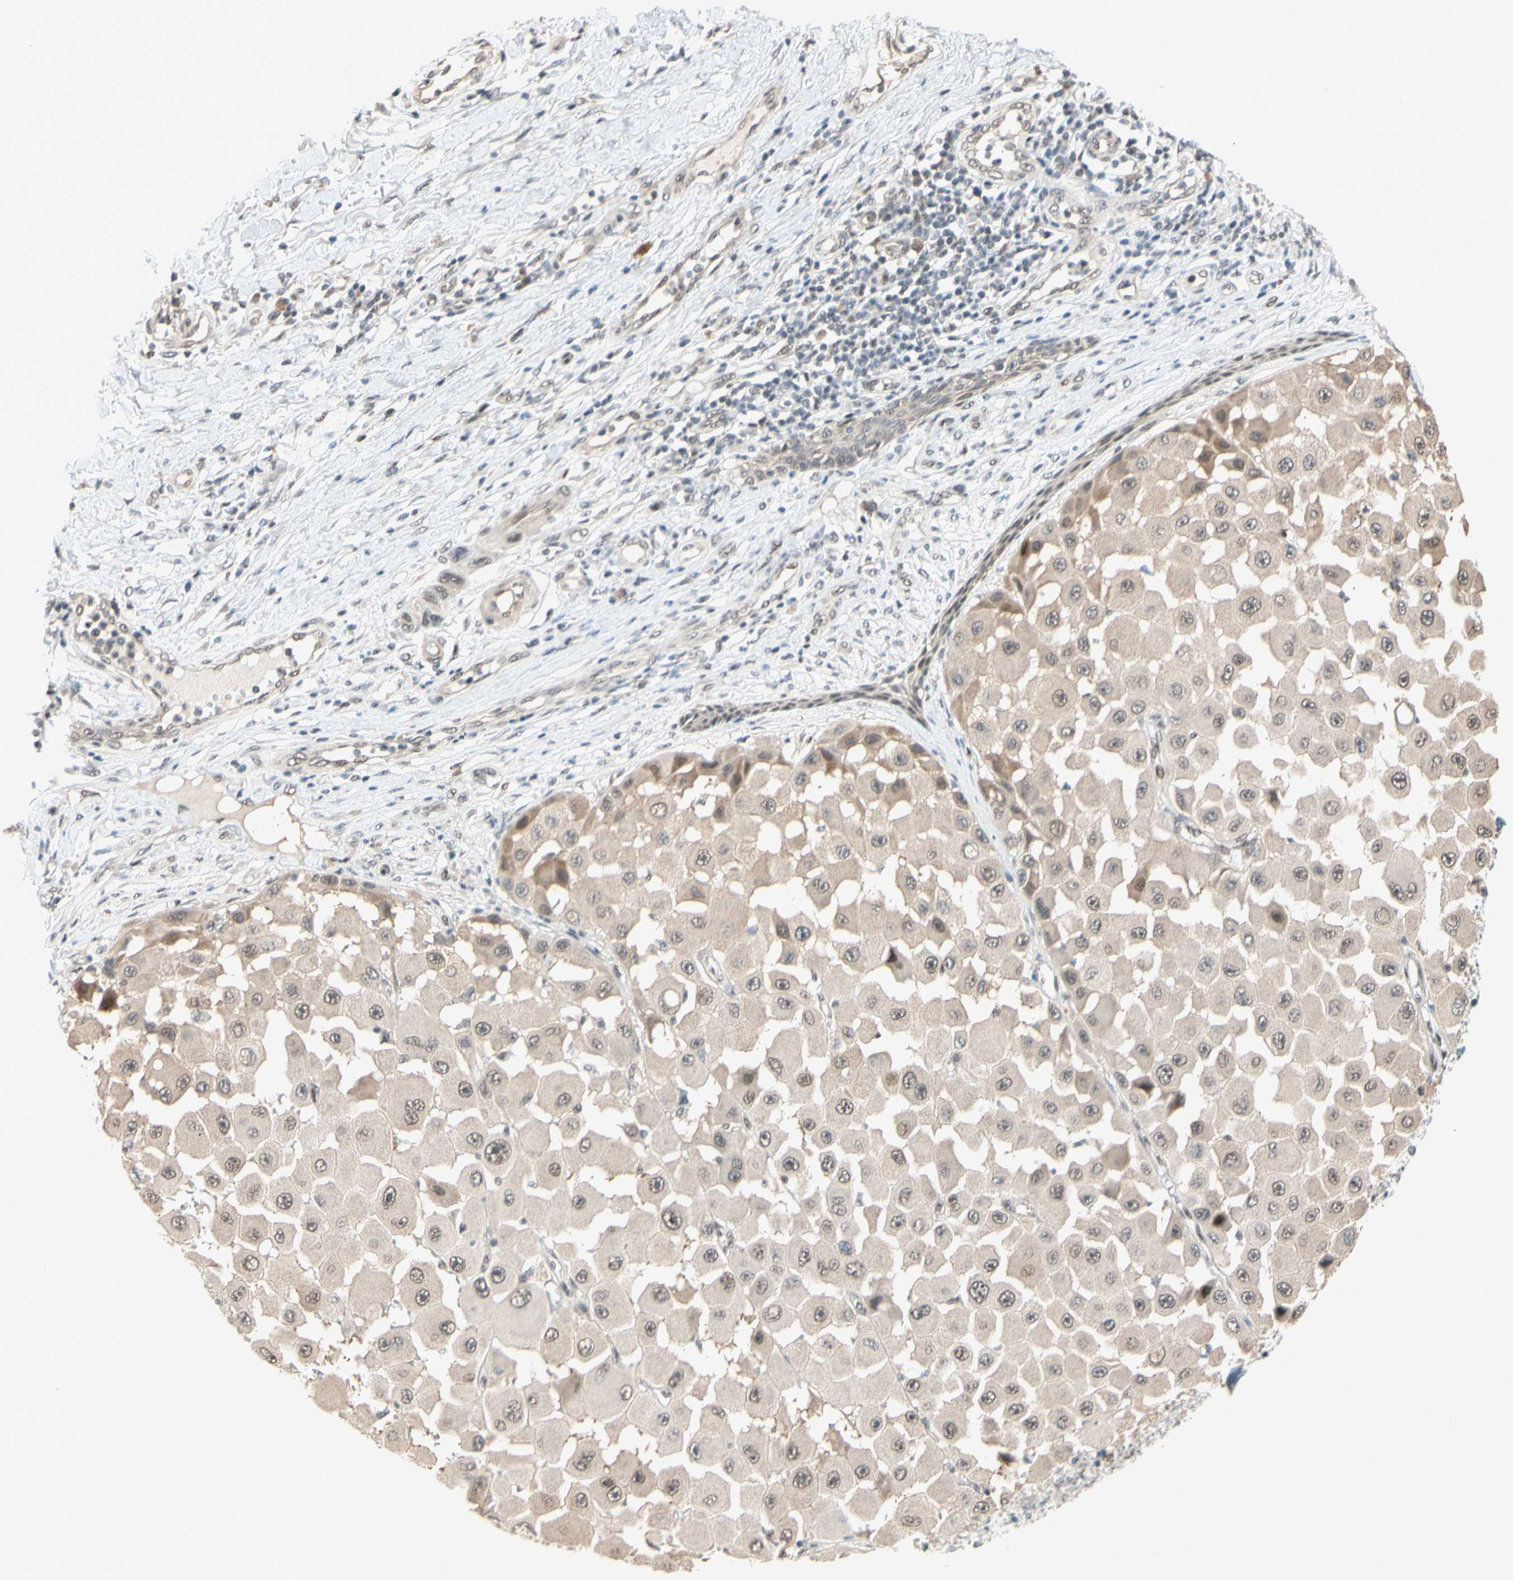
{"staining": {"intensity": "weak", "quantity": ">75%", "location": "nuclear"}, "tissue": "melanoma", "cell_type": "Tumor cells", "image_type": "cancer", "snomed": [{"axis": "morphology", "description": "Malignant melanoma, NOS"}, {"axis": "topography", "description": "Skin"}], "caption": "About >75% of tumor cells in melanoma reveal weak nuclear protein positivity as visualized by brown immunohistochemical staining.", "gene": "TAF4", "patient": {"sex": "female", "age": 81}}